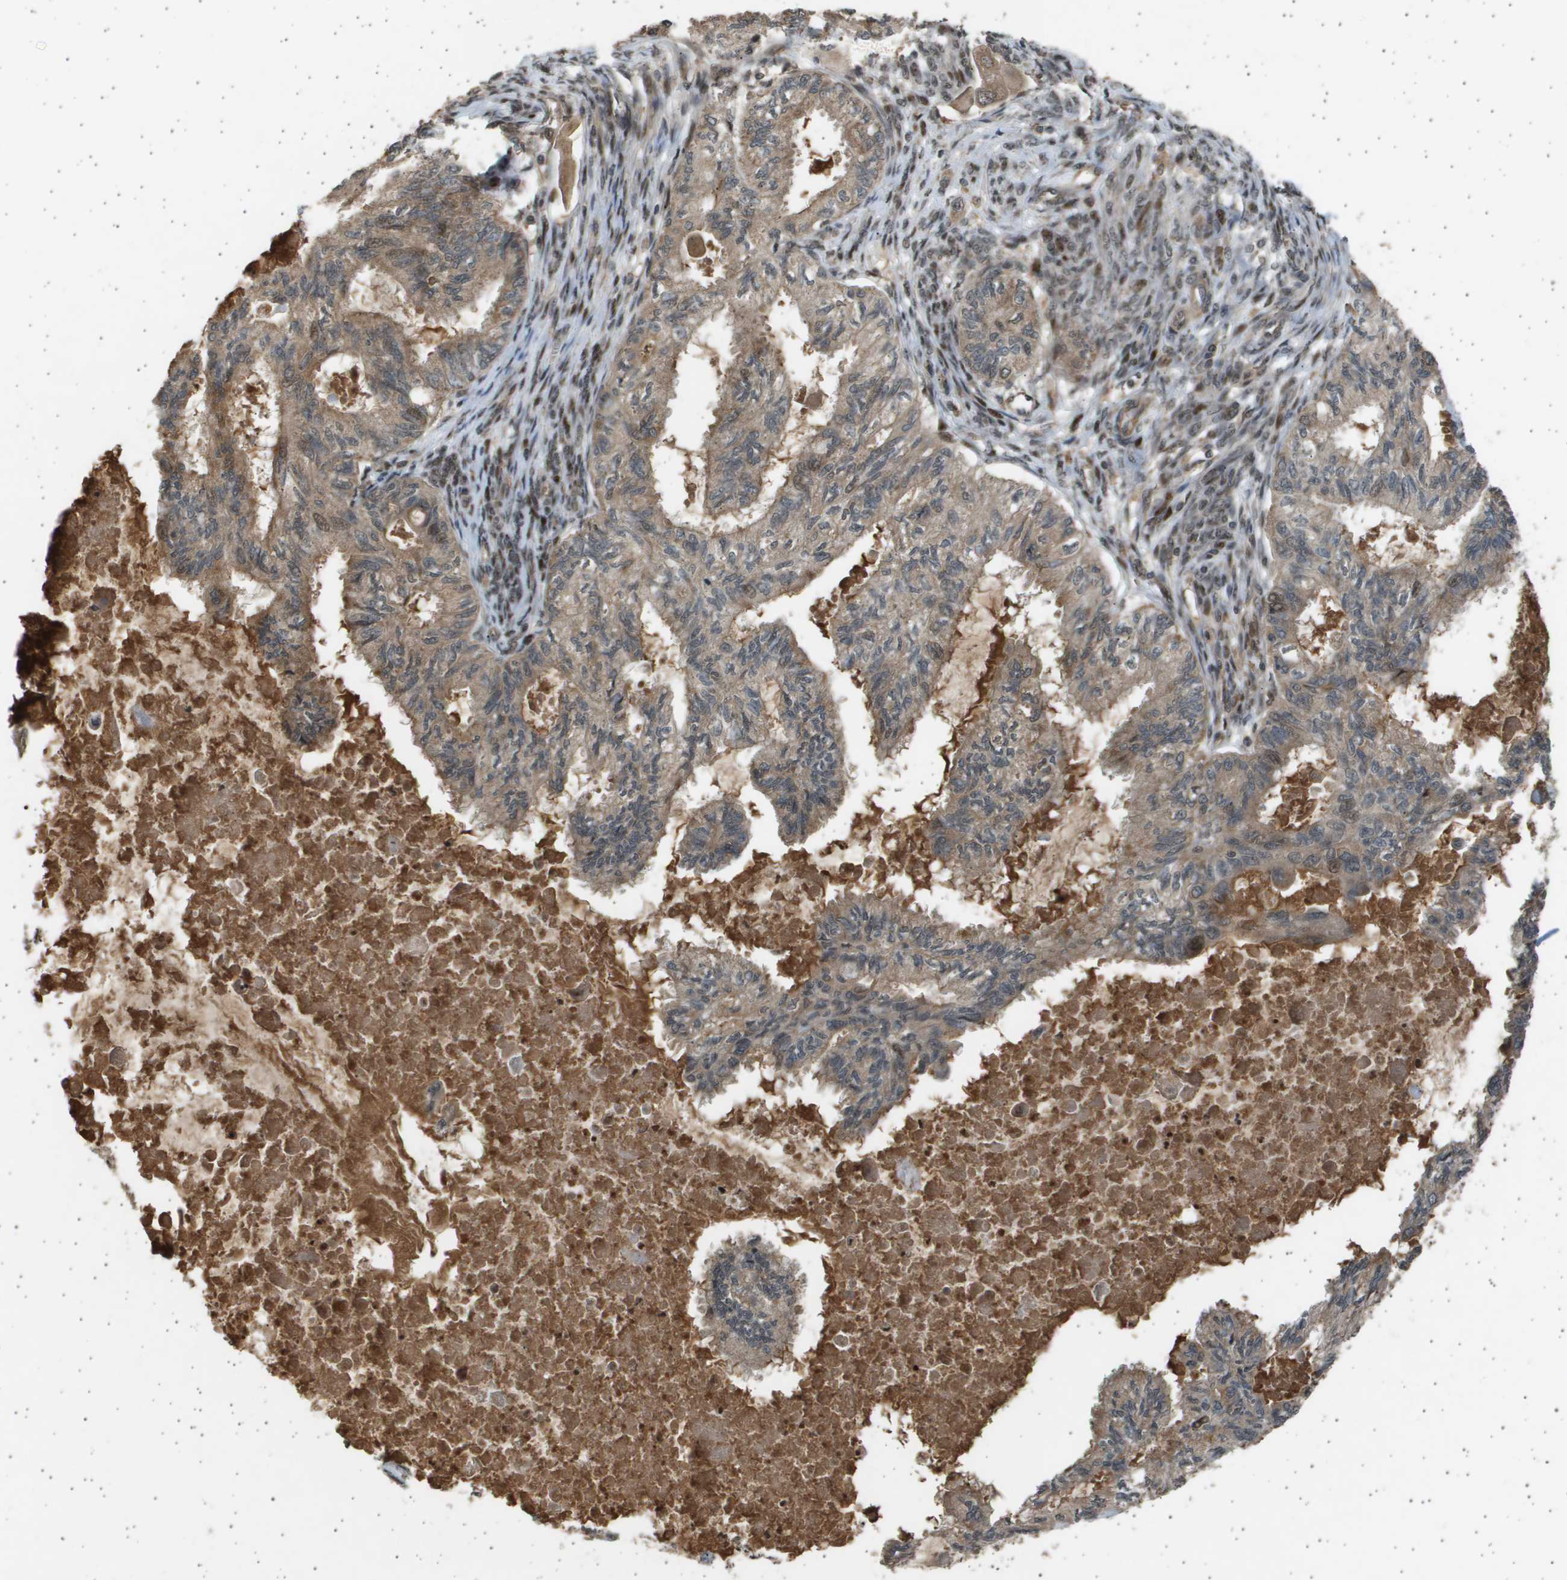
{"staining": {"intensity": "moderate", "quantity": ">75%", "location": "cytoplasmic/membranous,nuclear"}, "tissue": "cervical cancer", "cell_type": "Tumor cells", "image_type": "cancer", "snomed": [{"axis": "morphology", "description": "Normal tissue, NOS"}, {"axis": "morphology", "description": "Adenocarcinoma, NOS"}, {"axis": "topography", "description": "Cervix"}, {"axis": "topography", "description": "Endometrium"}], "caption": "DAB immunohistochemical staining of human cervical cancer (adenocarcinoma) shows moderate cytoplasmic/membranous and nuclear protein positivity in approximately >75% of tumor cells. The protein is stained brown, and the nuclei are stained in blue (DAB (3,3'-diaminobenzidine) IHC with brightfield microscopy, high magnification).", "gene": "TNRC6A", "patient": {"sex": "female", "age": 86}}